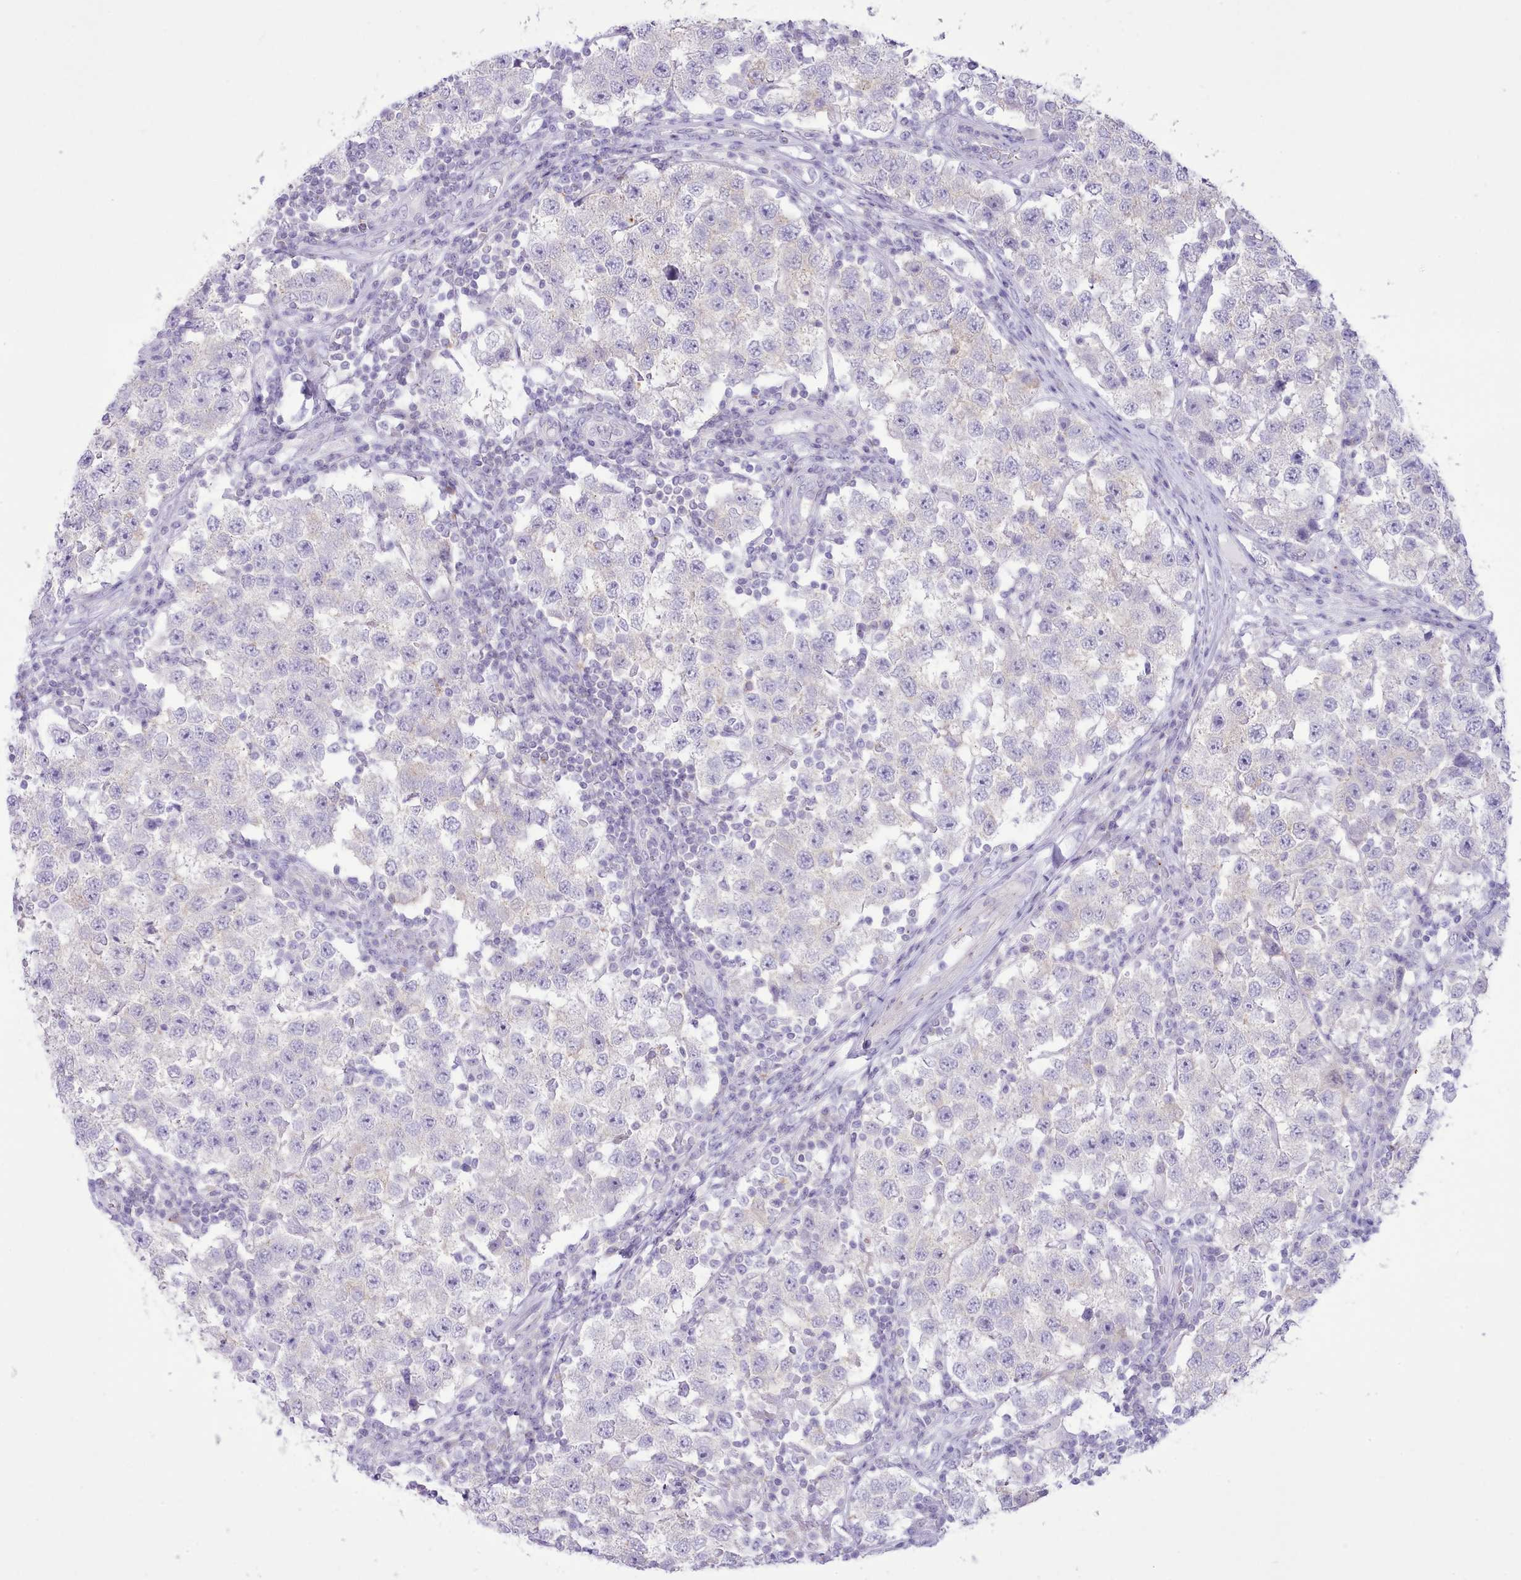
{"staining": {"intensity": "negative", "quantity": "none", "location": "none"}, "tissue": "testis cancer", "cell_type": "Tumor cells", "image_type": "cancer", "snomed": [{"axis": "morphology", "description": "Seminoma, NOS"}, {"axis": "topography", "description": "Testis"}], "caption": "Tumor cells show no significant staining in testis cancer. Nuclei are stained in blue.", "gene": "MDFI", "patient": {"sex": "male", "age": 34}}